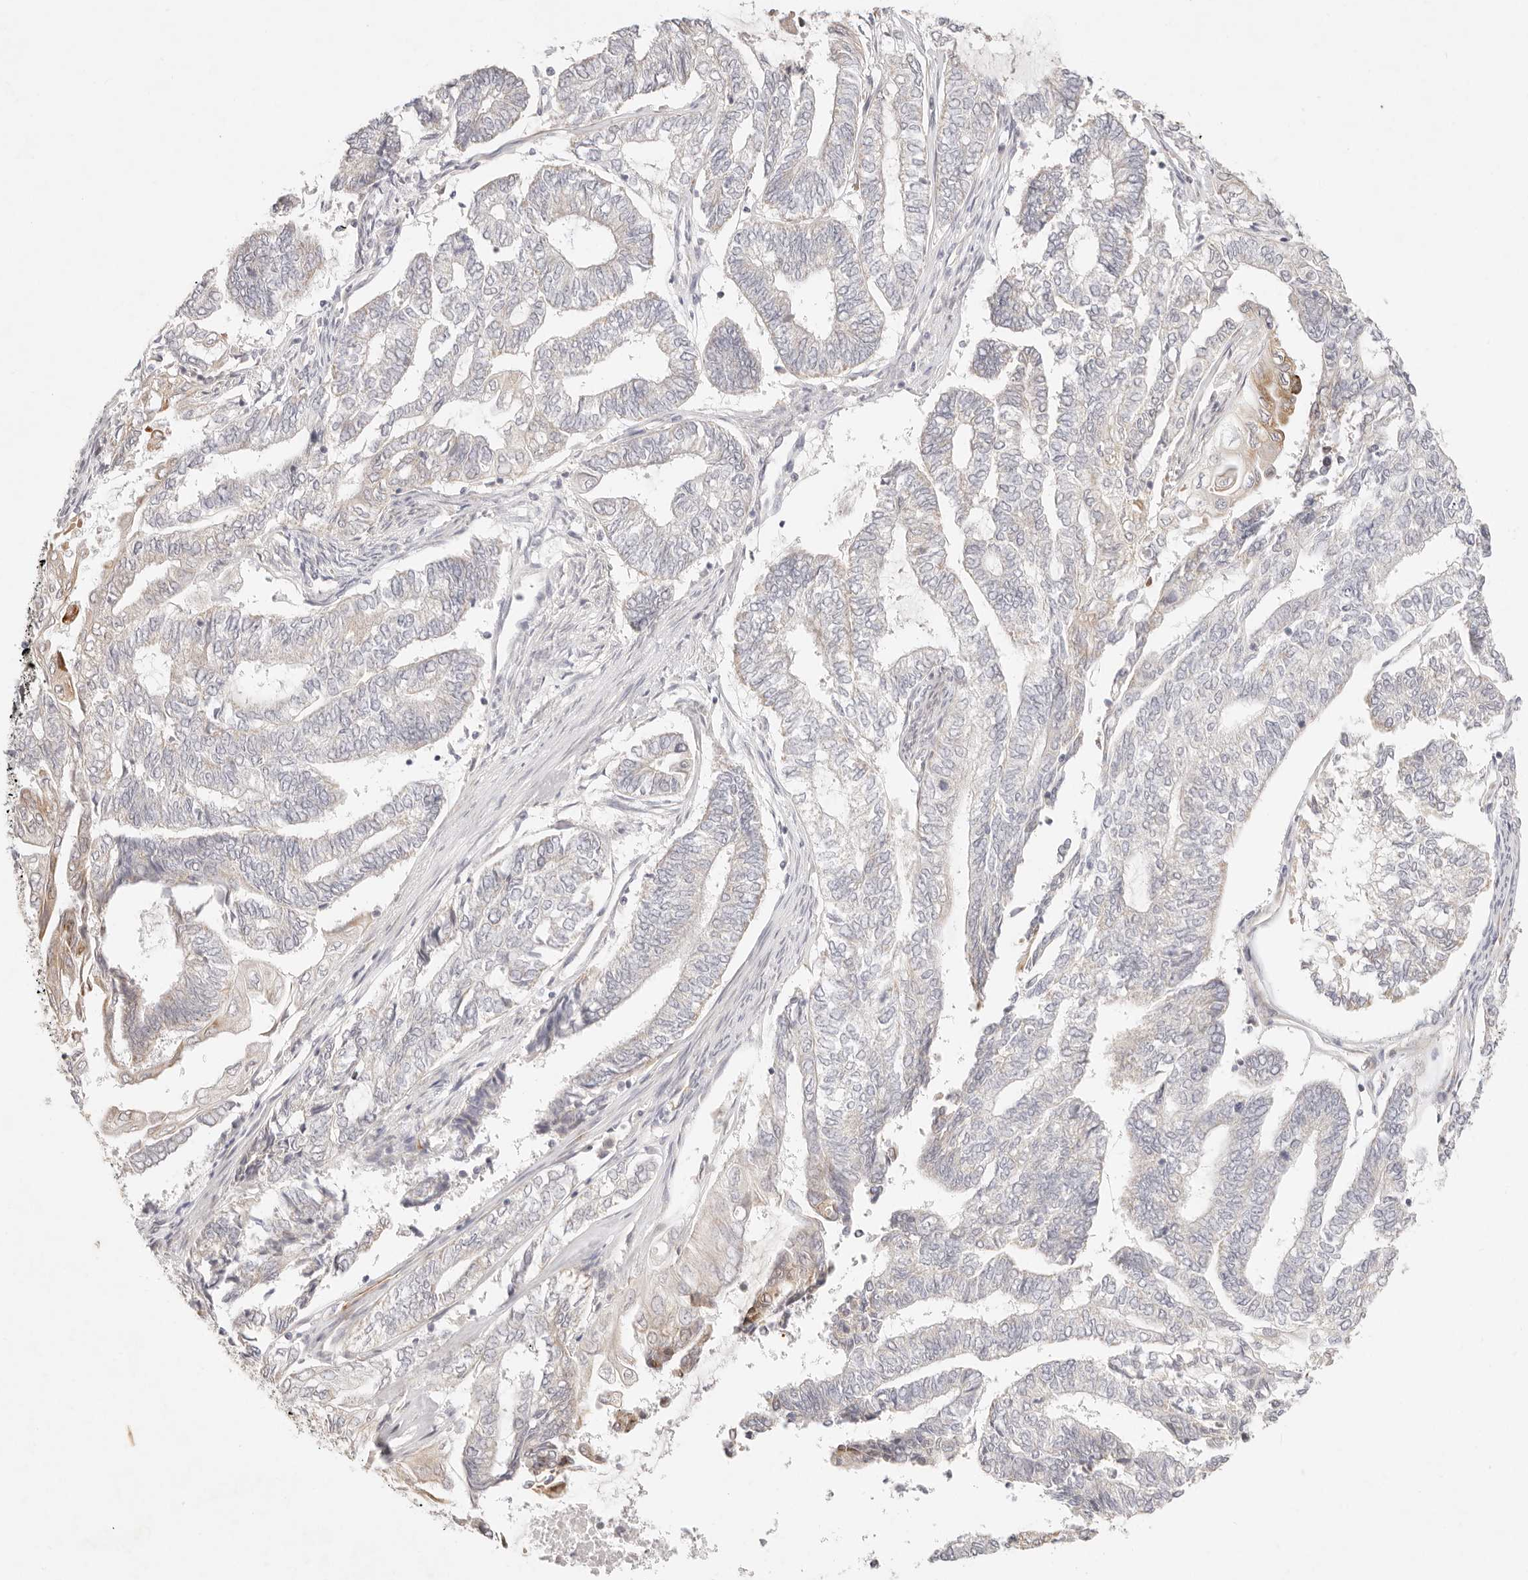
{"staining": {"intensity": "weak", "quantity": "<25%", "location": "cytoplasmic/membranous"}, "tissue": "endometrial cancer", "cell_type": "Tumor cells", "image_type": "cancer", "snomed": [{"axis": "morphology", "description": "Adenocarcinoma, NOS"}, {"axis": "topography", "description": "Uterus"}, {"axis": "topography", "description": "Endometrium"}], "caption": "Tumor cells show no significant protein positivity in endometrial cancer (adenocarcinoma). (DAB (3,3'-diaminobenzidine) IHC visualized using brightfield microscopy, high magnification).", "gene": "GPR156", "patient": {"sex": "female", "age": 70}}